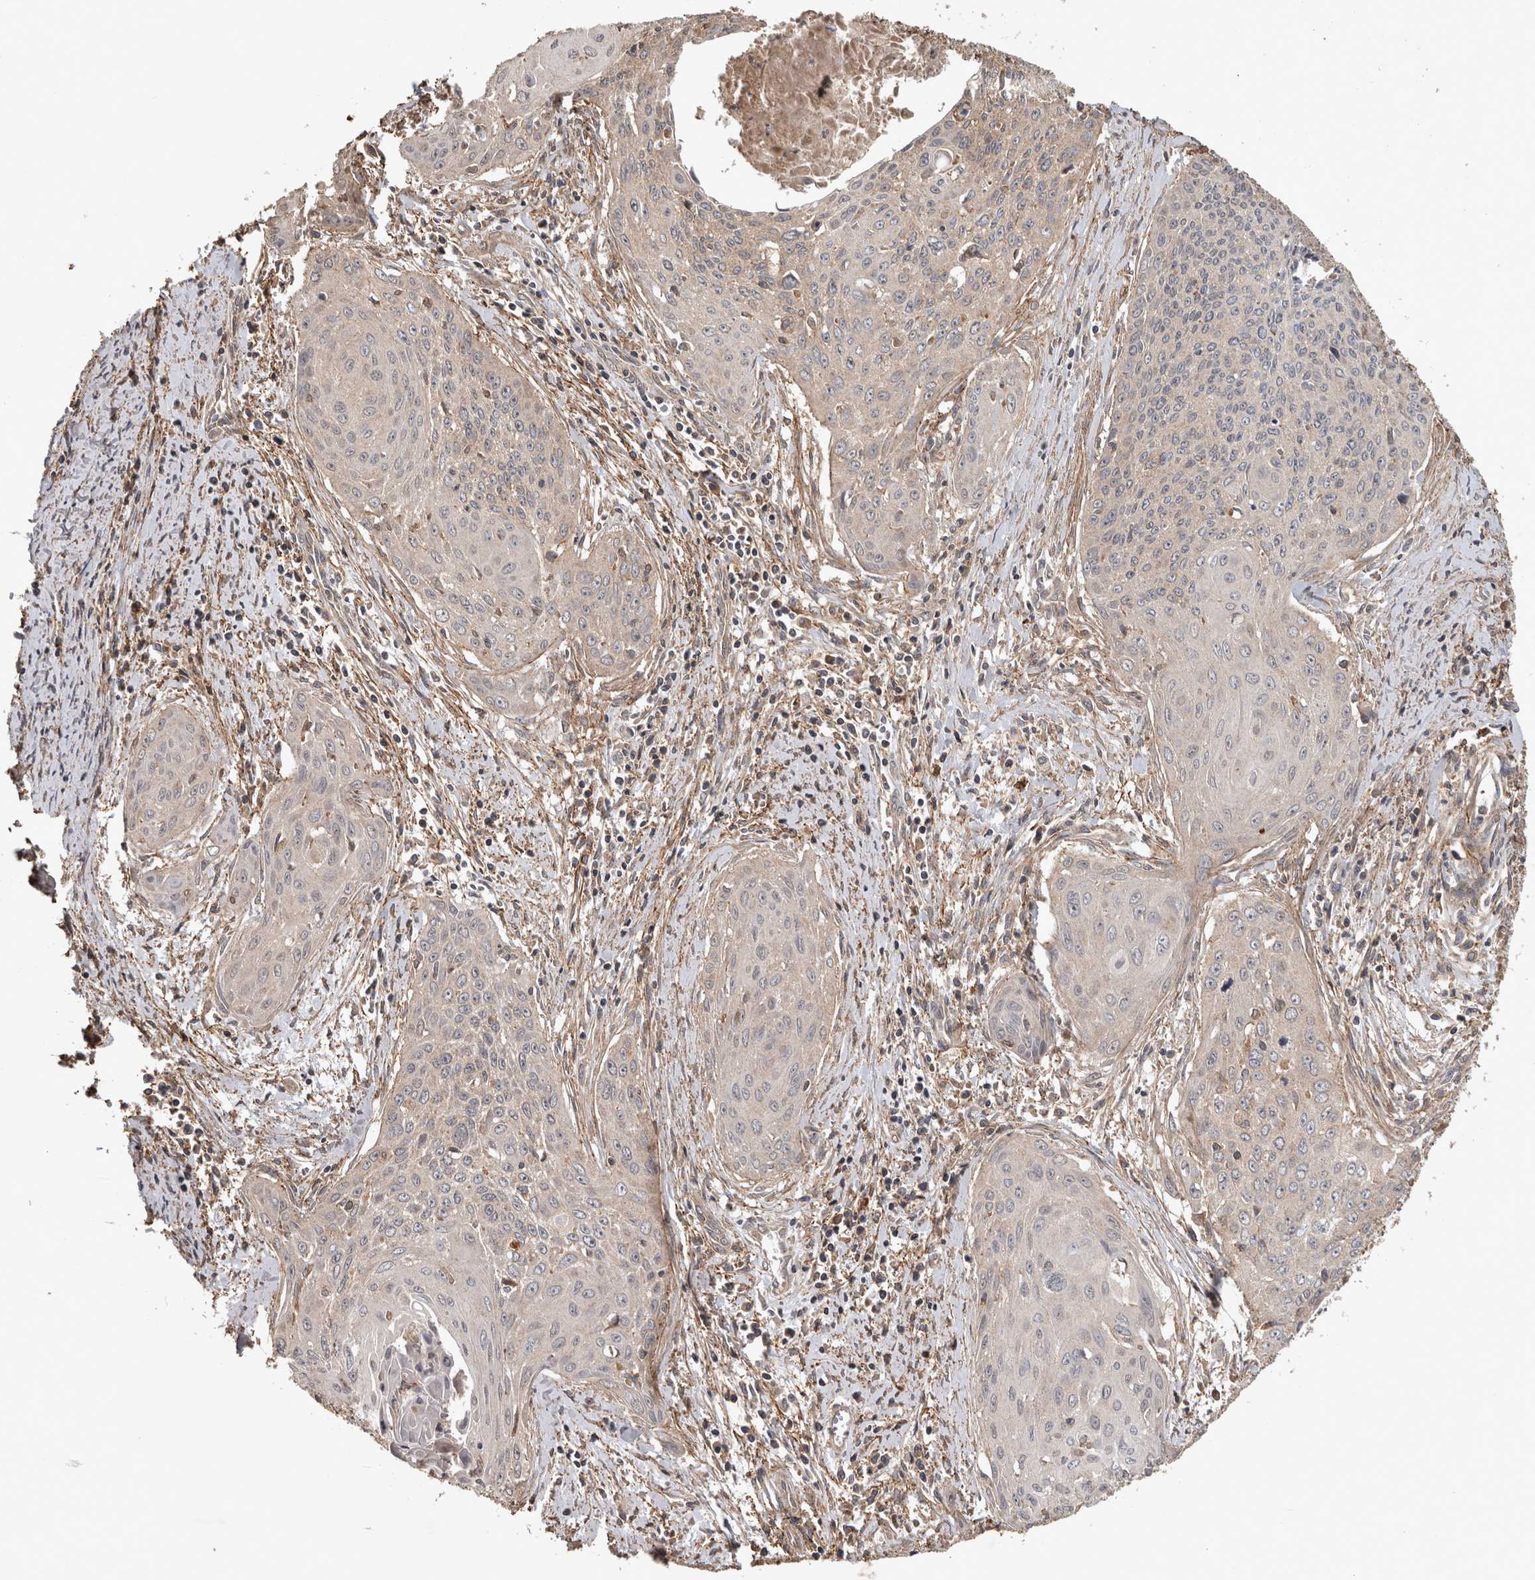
{"staining": {"intensity": "negative", "quantity": "none", "location": "none"}, "tissue": "cervical cancer", "cell_type": "Tumor cells", "image_type": "cancer", "snomed": [{"axis": "morphology", "description": "Squamous cell carcinoma, NOS"}, {"axis": "topography", "description": "Cervix"}], "caption": "The photomicrograph displays no significant expression in tumor cells of cervical cancer.", "gene": "TRMT61B", "patient": {"sex": "female", "age": 55}}